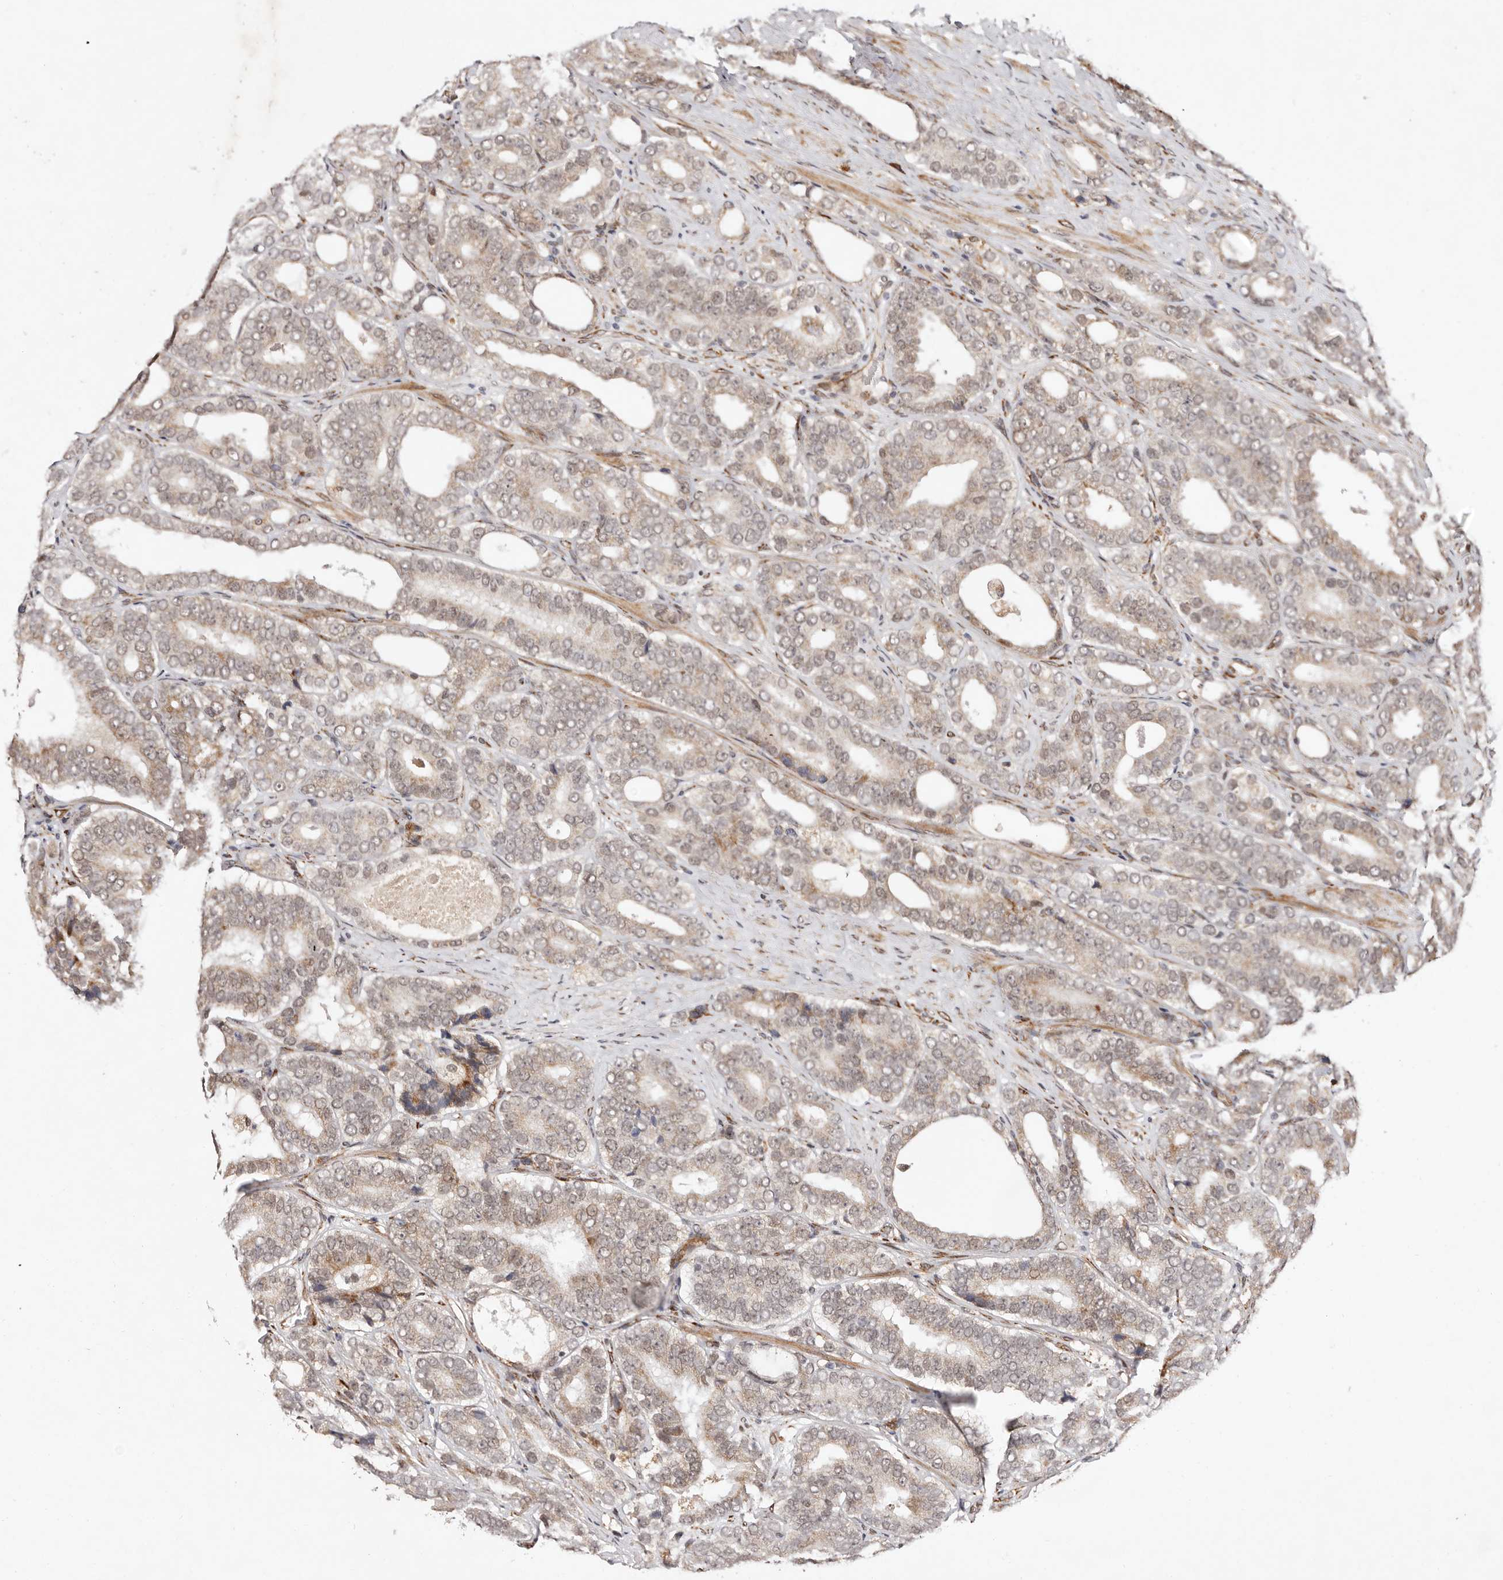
{"staining": {"intensity": "weak", "quantity": ">75%", "location": "cytoplasmic/membranous,nuclear"}, "tissue": "prostate cancer", "cell_type": "Tumor cells", "image_type": "cancer", "snomed": [{"axis": "morphology", "description": "Adenocarcinoma, High grade"}, {"axis": "topography", "description": "Prostate"}], "caption": "Brown immunohistochemical staining in human prostate cancer exhibits weak cytoplasmic/membranous and nuclear positivity in about >75% of tumor cells.", "gene": "BCL2L15", "patient": {"sex": "male", "age": 56}}